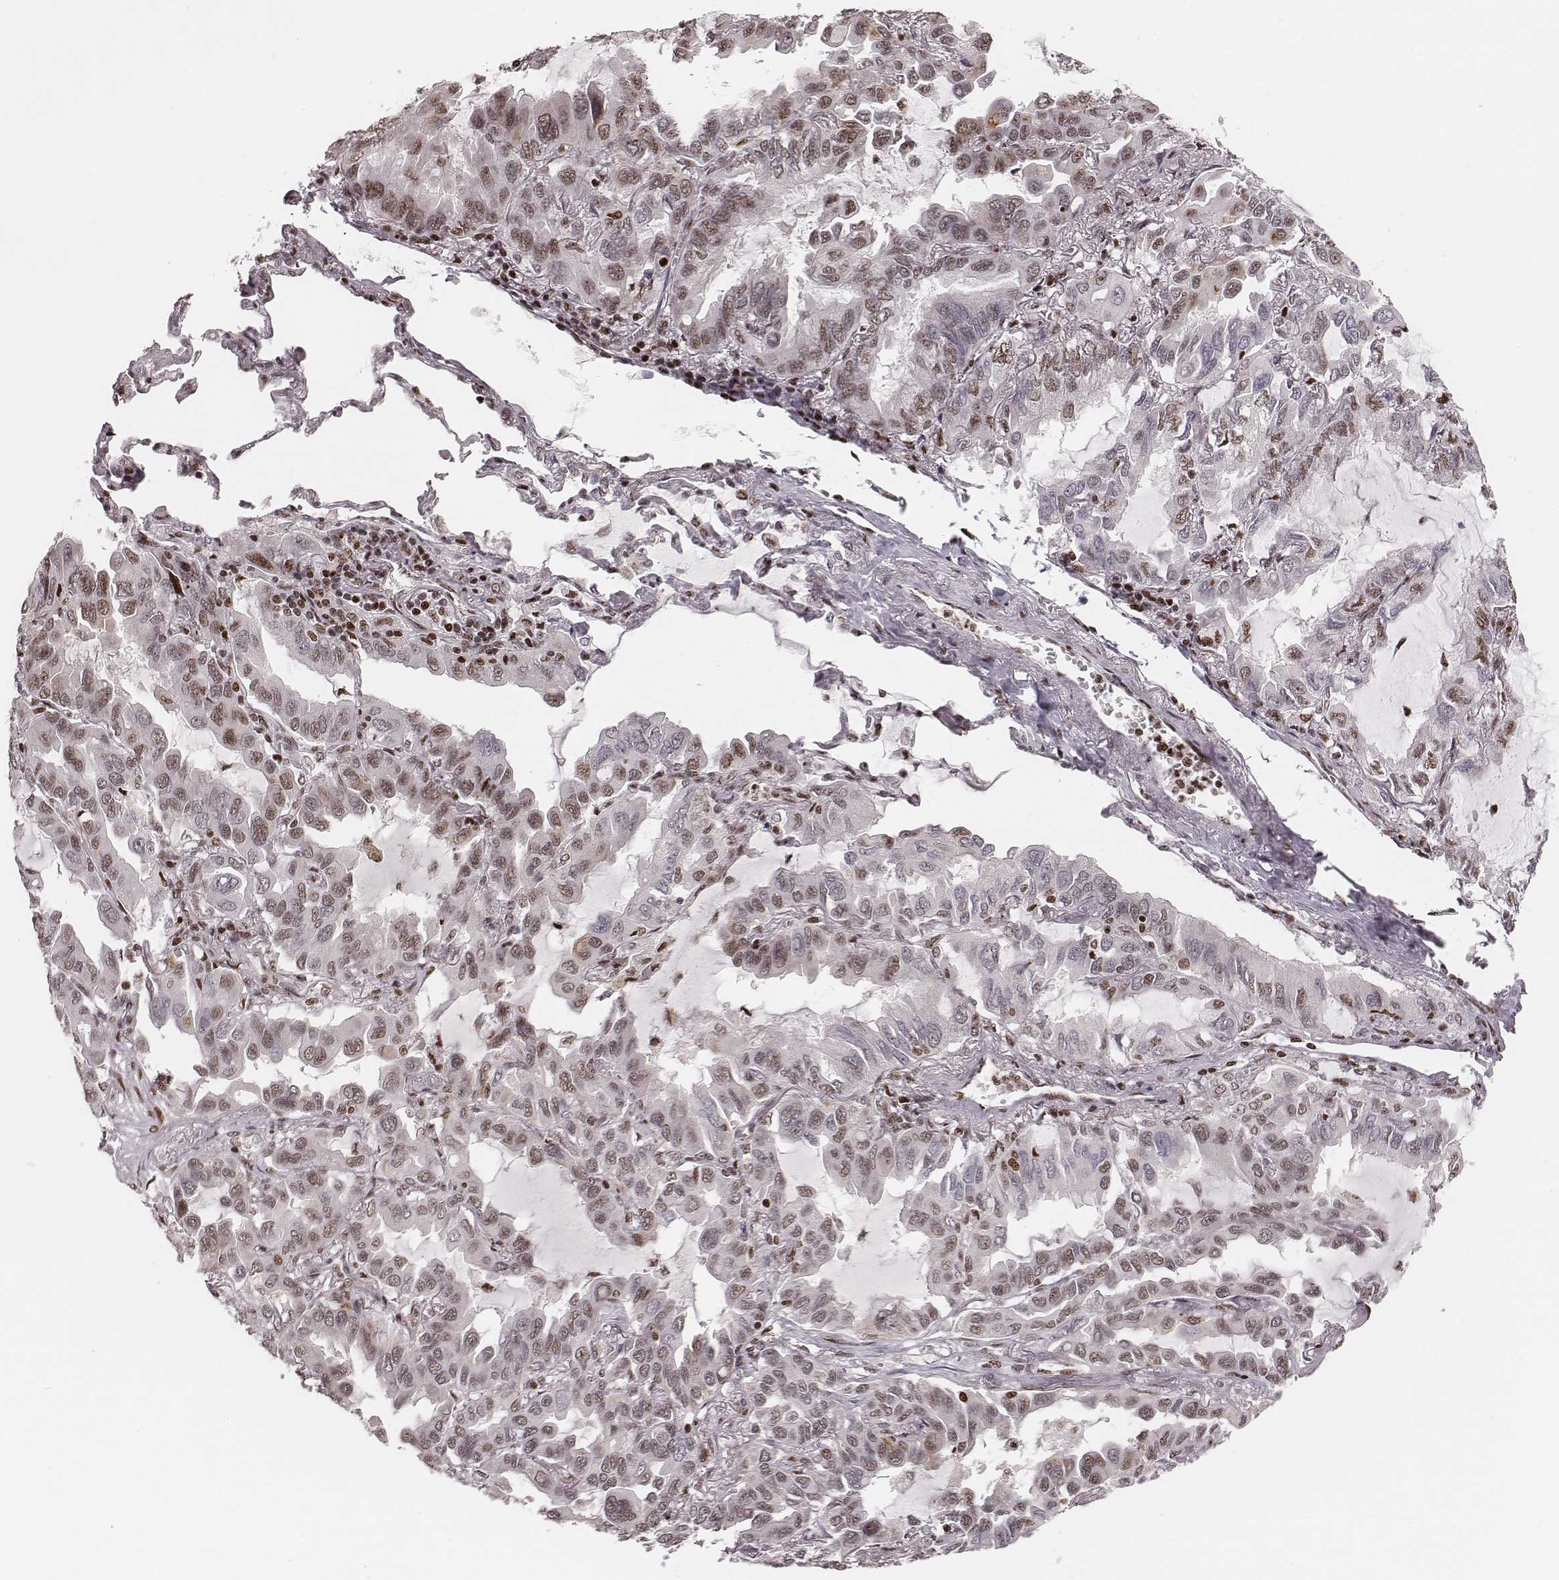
{"staining": {"intensity": "weak", "quantity": "25%-75%", "location": "nuclear"}, "tissue": "lung cancer", "cell_type": "Tumor cells", "image_type": "cancer", "snomed": [{"axis": "morphology", "description": "Adenocarcinoma, NOS"}, {"axis": "topography", "description": "Lung"}], "caption": "Immunohistochemical staining of lung cancer shows weak nuclear protein positivity in about 25%-75% of tumor cells.", "gene": "VRK3", "patient": {"sex": "male", "age": 64}}